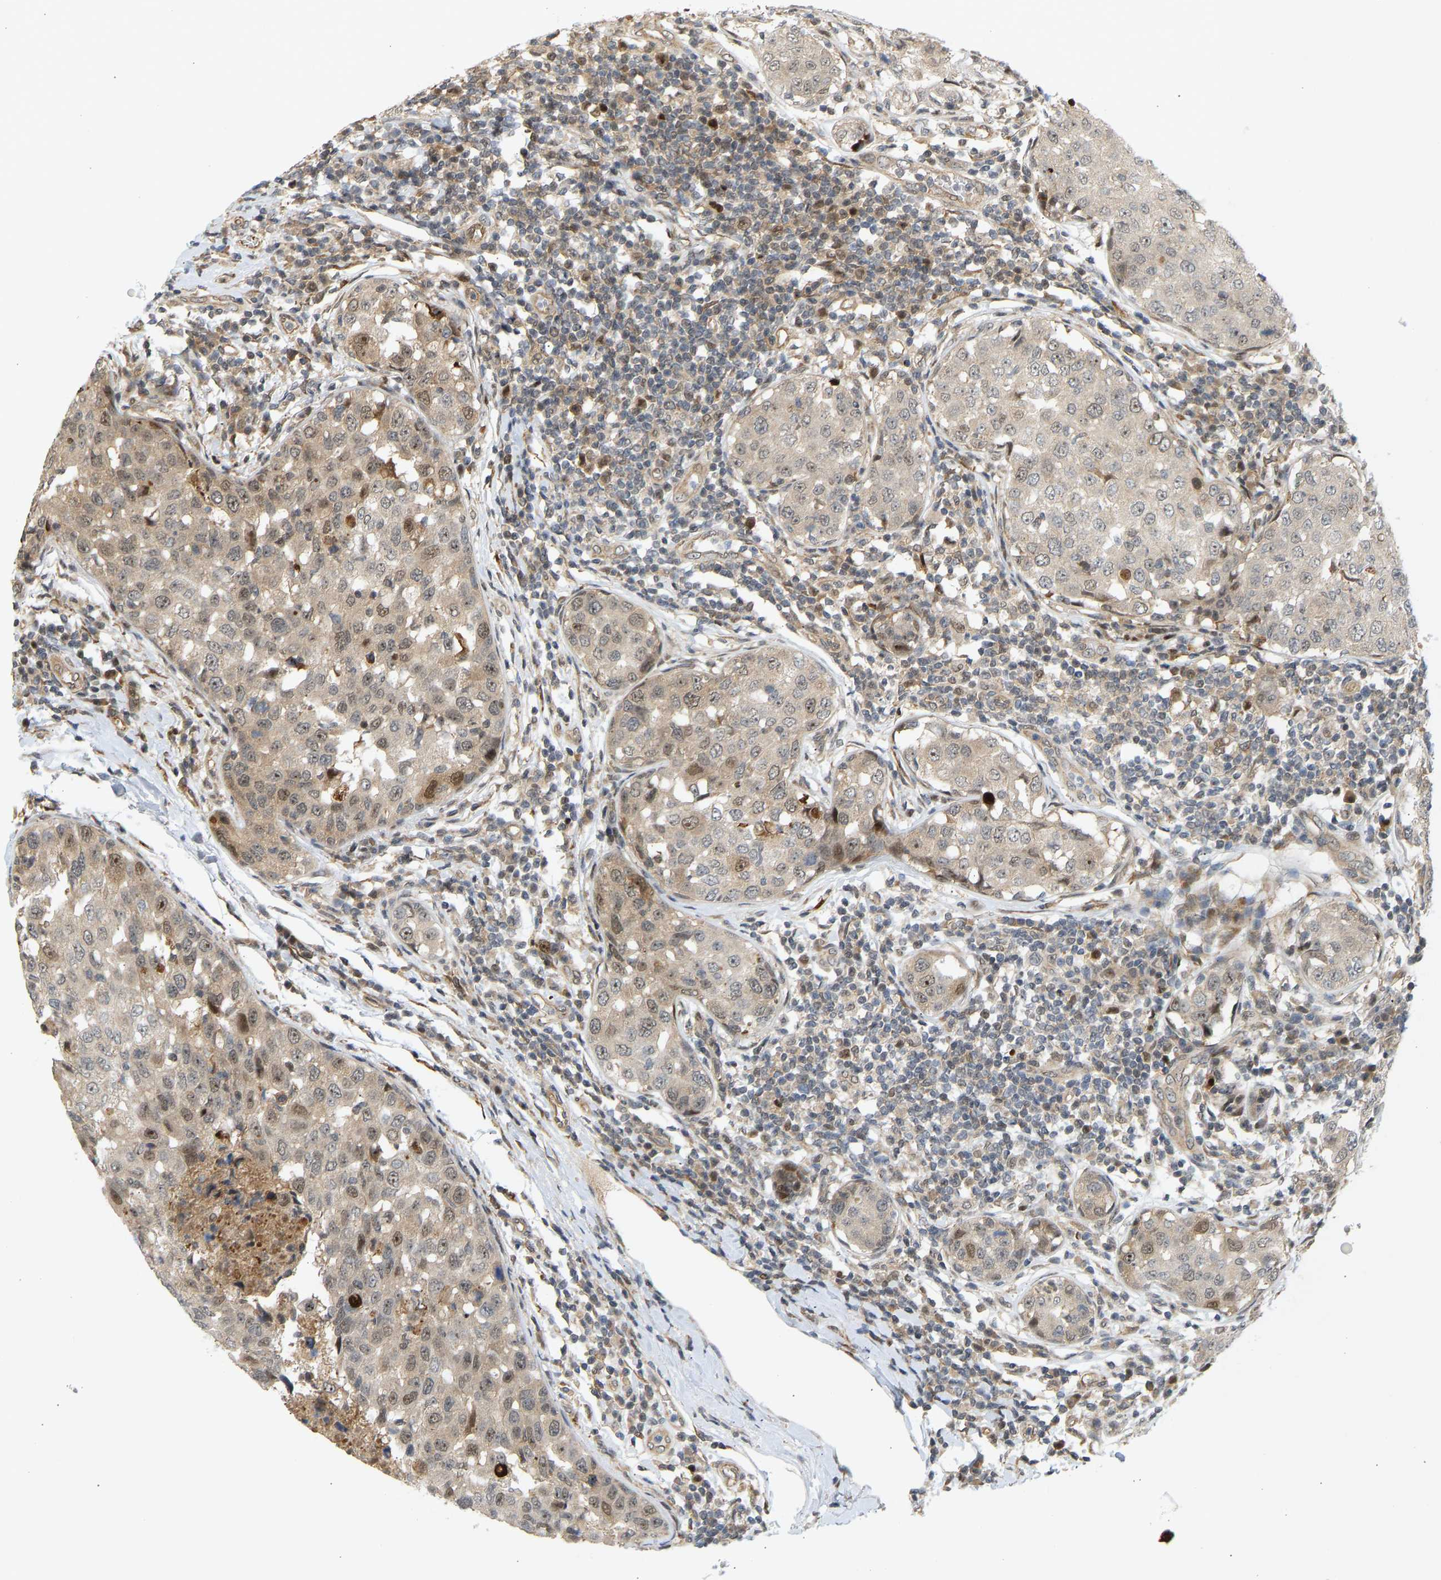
{"staining": {"intensity": "weak", "quantity": ">75%", "location": "cytoplasmic/membranous,nuclear"}, "tissue": "breast cancer", "cell_type": "Tumor cells", "image_type": "cancer", "snomed": [{"axis": "morphology", "description": "Duct carcinoma"}, {"axis": "topography", "description": "Breast"}], "caption": "IHC (DAB) staining of intraductal carcinoma (breast) displays weak cytoplasmic/membranous and nuclear protein positivity in approximately >75% of tumor cells.", "gene": "BAG1", "patient": {"sex": "female", "age": 27}}